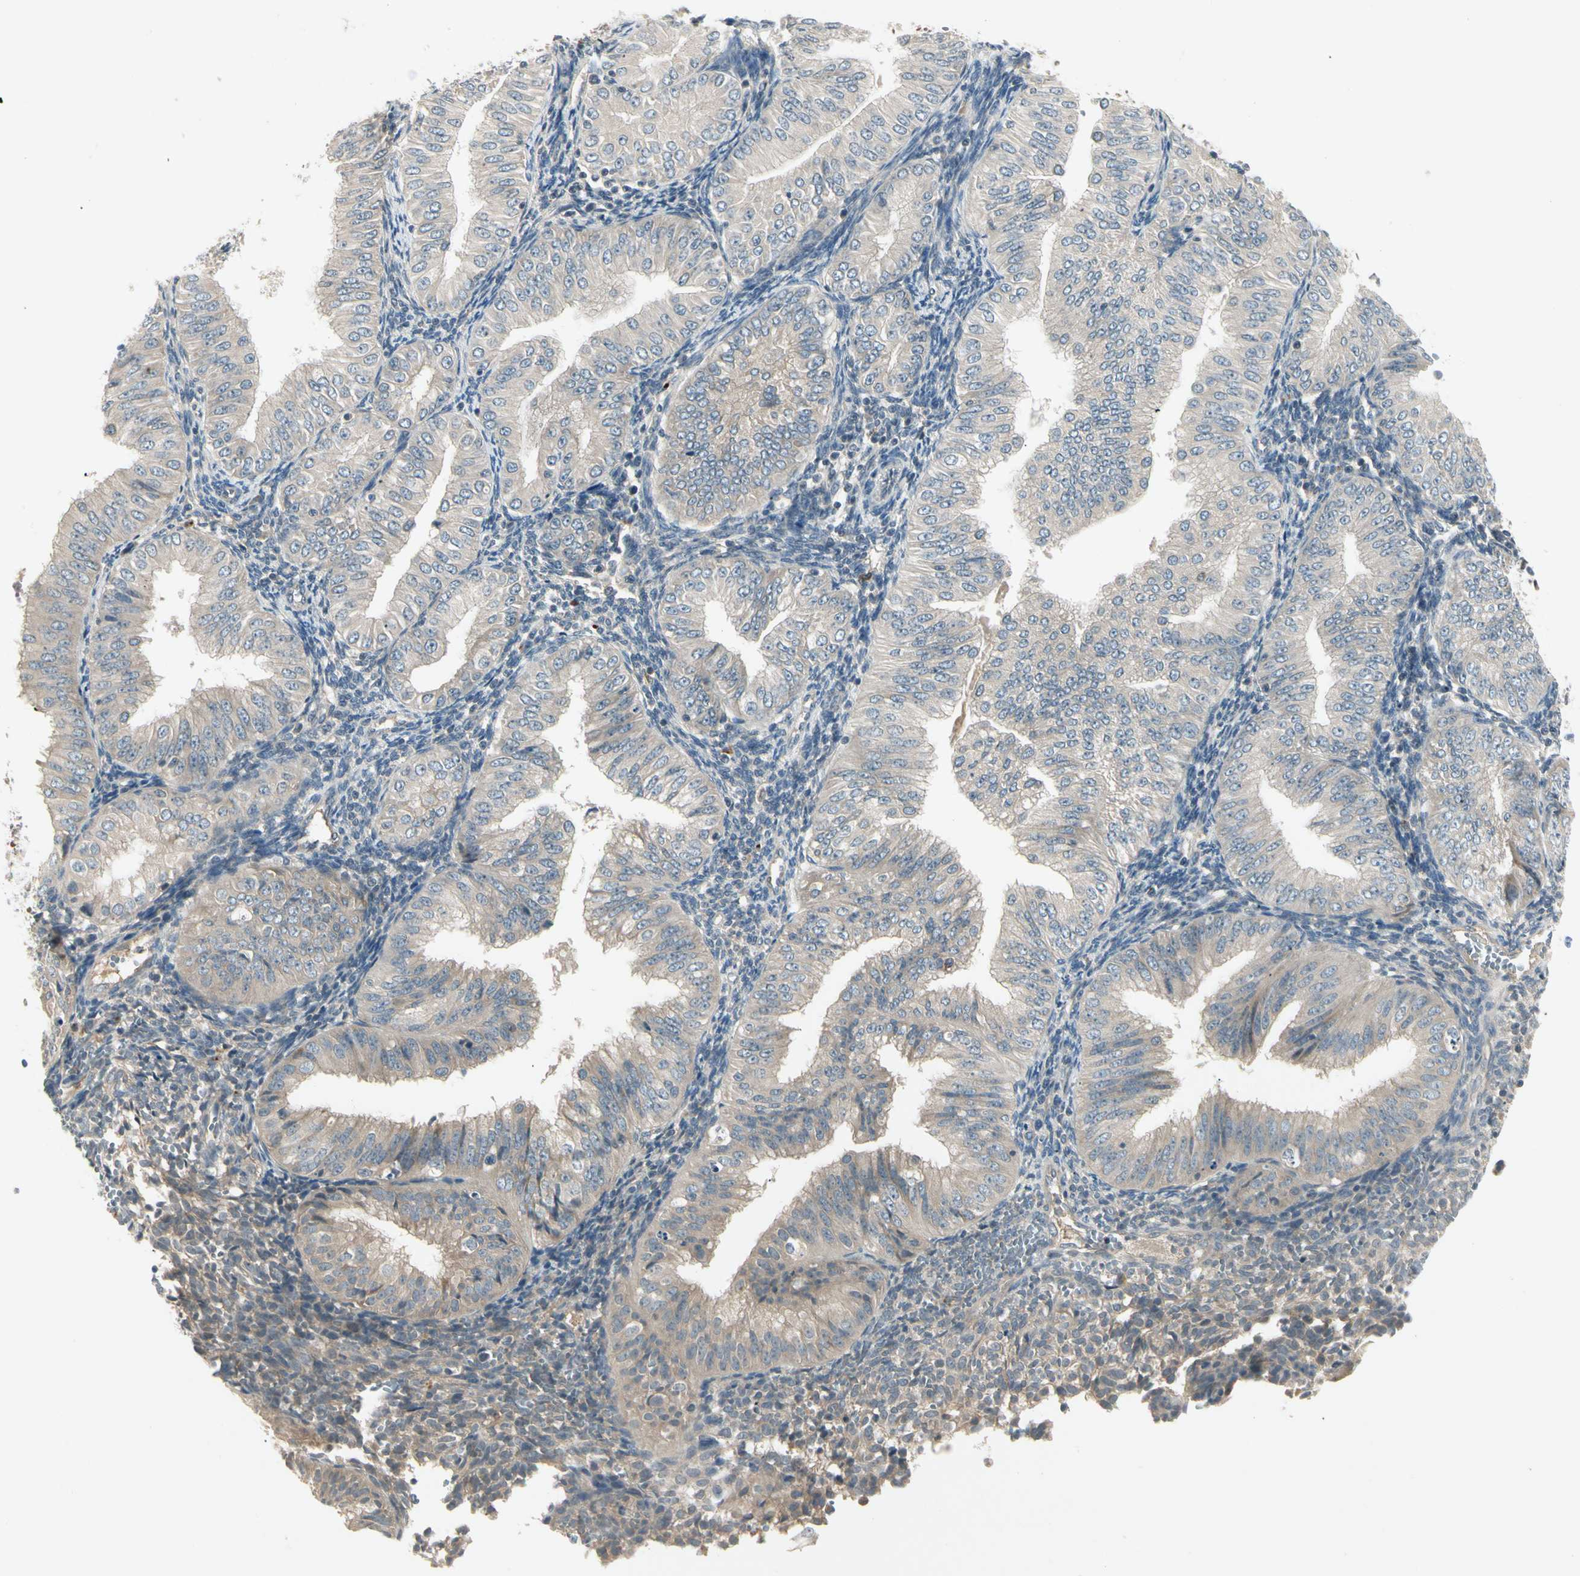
{"staining": {"intensity": "weak", "quantity": "25%-75%", "location": "cytoplasmic/membranous"}, "tissue": "endometrial cancer", "cell_type": "Tumor cells", "image_type": "cancer", "snomed": [{"axis": "morphology", "description": "Normal tissue, NOS"}, {"axis": "morphology", "description": "Adenocarcinoma, NOS"}, {"axis": "topography", "description": "Endometrium"}], "caption": "Immunohistochemical staining of endometrial adenocarcinoma shows low levels of weak cytoplasmic/membranous protein positivity in approximately 25%-75% of tumor cells.", "gene": "CCL4", "patient": {"sex": "female", "age": 53}}